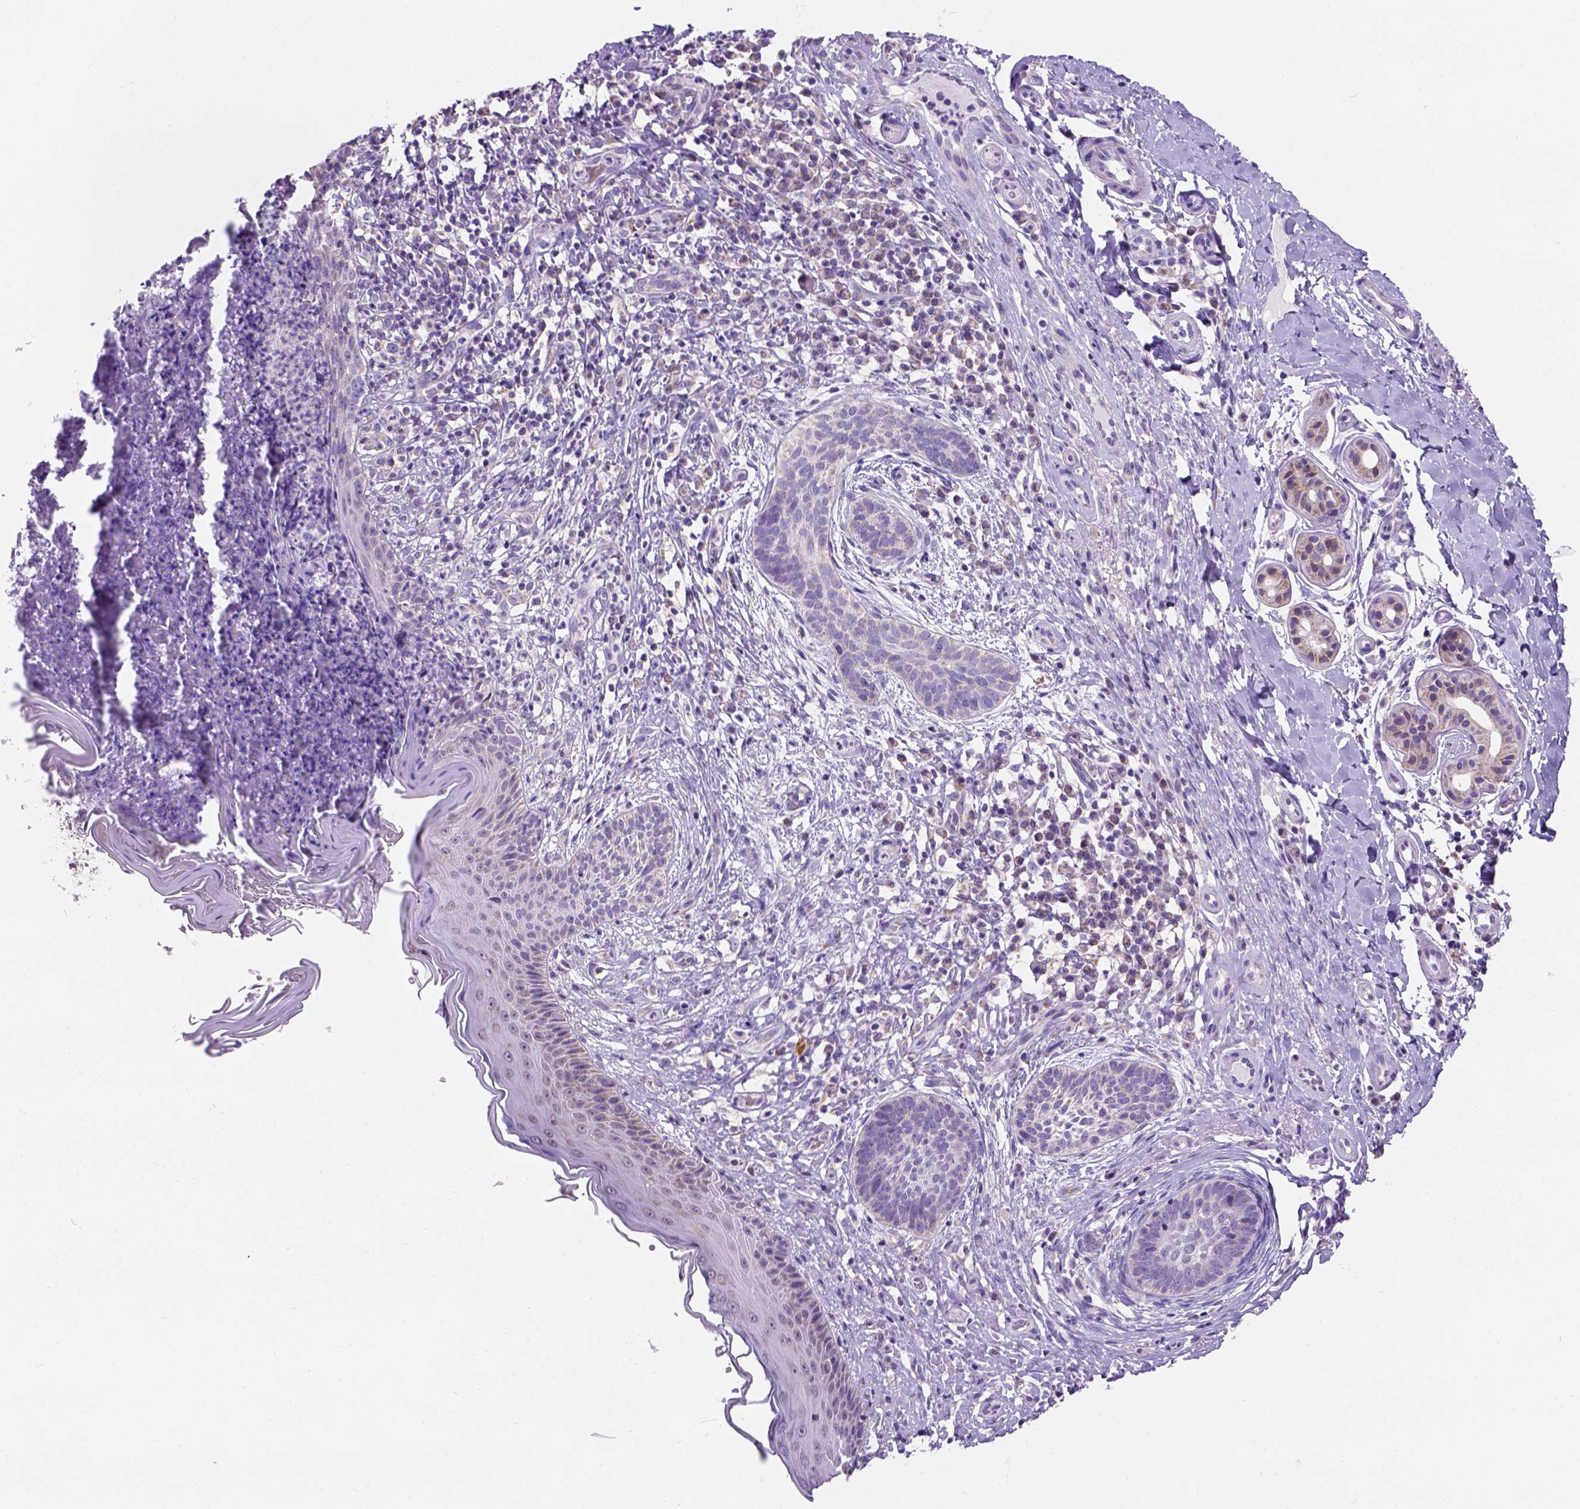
{"staining": {"intensity": "negative", "quantity": "none", "location": "none"}, "tissue": "skin cancer", "cell_type": "Tumor cells", "image_type": "cancer", "snomed": [{"axis": "morphology", "description": "Basal cell carcinoma"}, {"axis": "topography", "description": "Skin"}], "caption": "Immunohistochemical staining of basal cell carcinoma (skin) demonstrates no significant positivity in tumor cells. The staining was performed using DAB to visualize the protein expression in brown, while the nuclei were stained in blue with hematoxylin (Magnification: 20x).", "gene": "L2HGDH", "patient": {"sex": "male", "age": 89}}